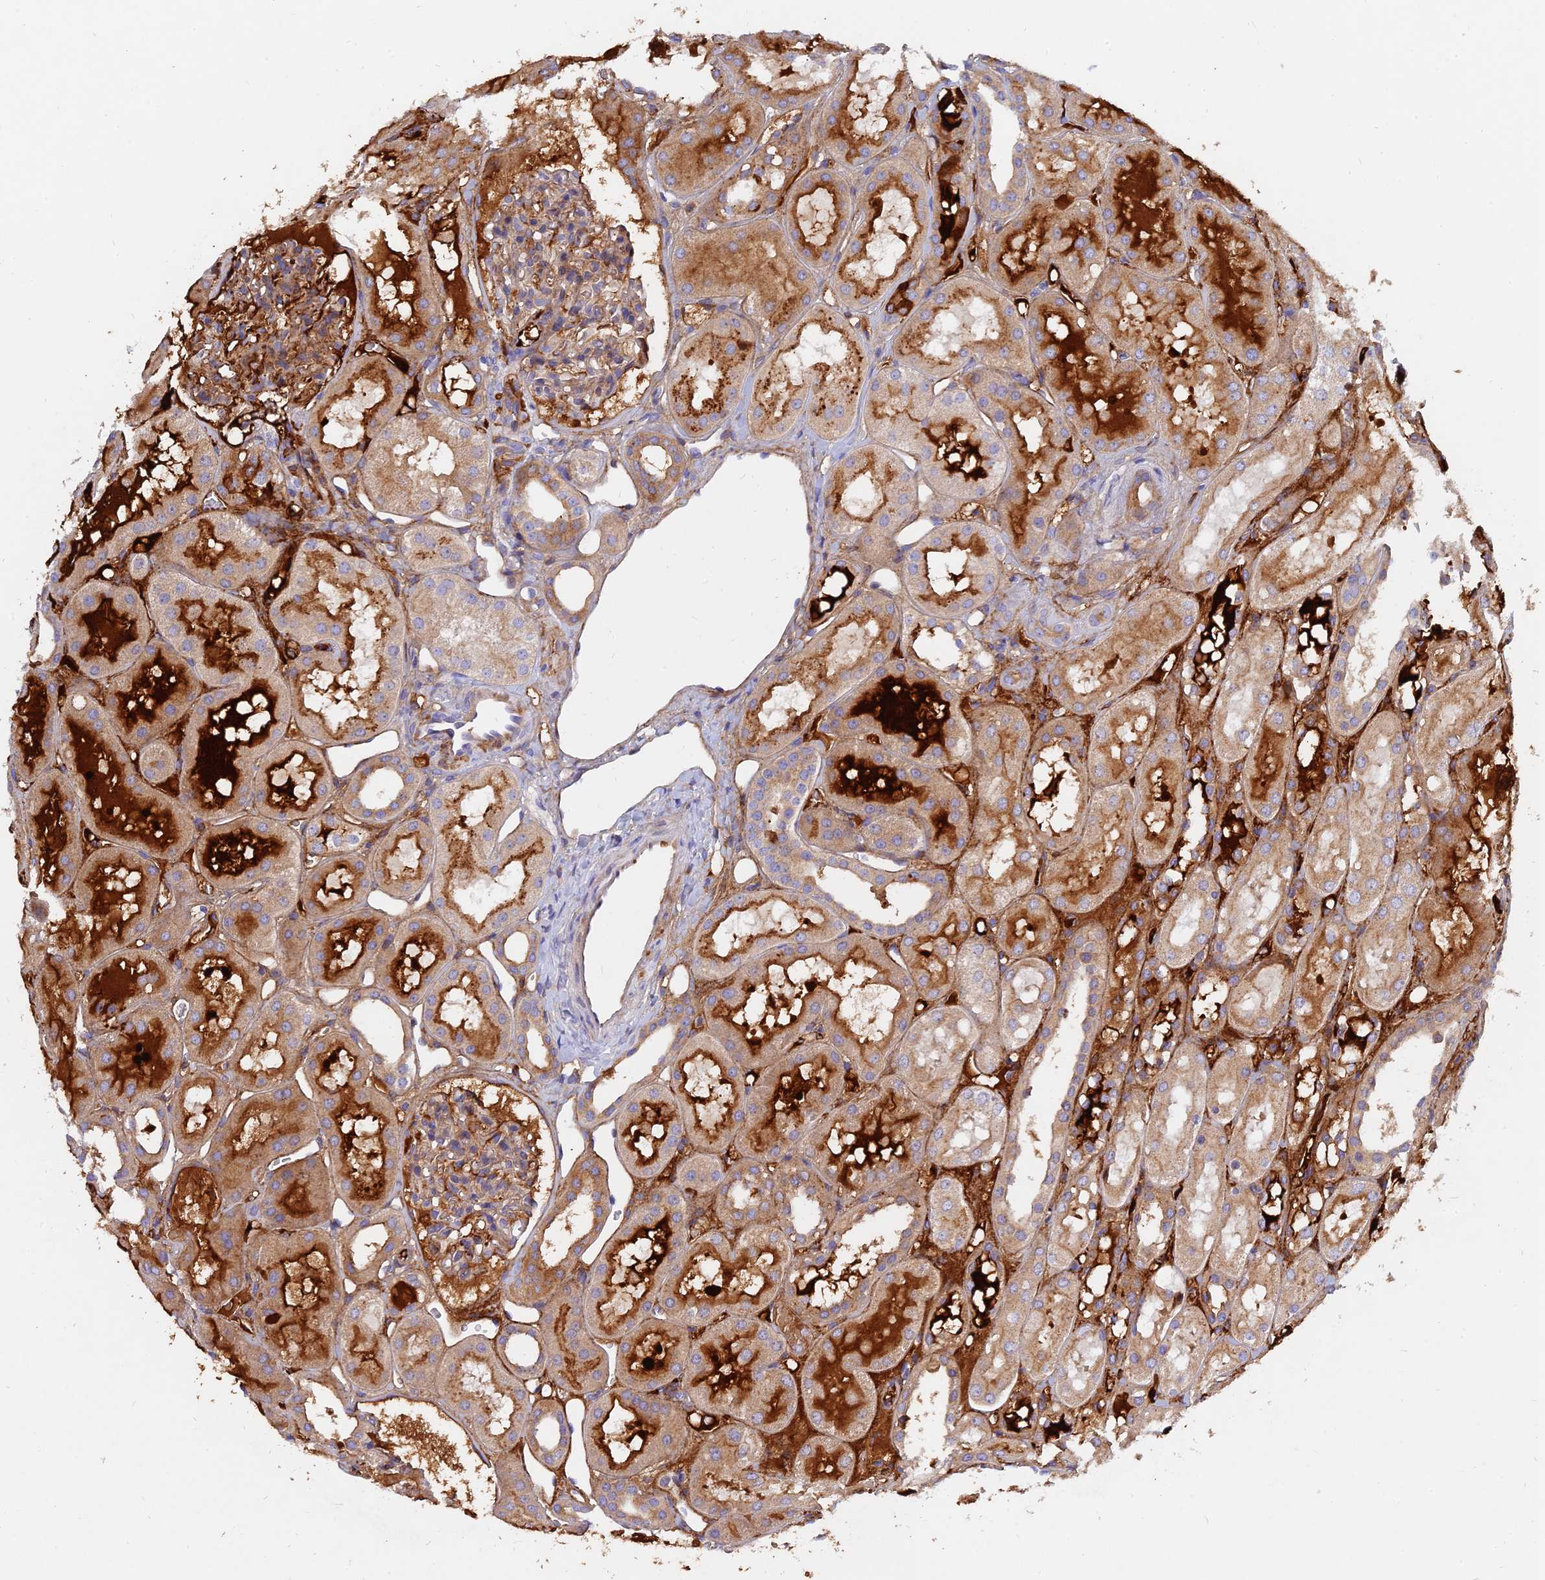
{"staining": {"intensity": "moderate", "quantity": "<25%", "location": "cytoplasmic/membranous"}, "tissue": "kidney", "cell_type": "Cells in glomeruli", "image_type": "normal", "snomed": [{"axis": "morphology", "description": "Normal tissue, NOS"}, {"axis": "topography", "description": "Kidney"}, {"axis": "topography", "description": "Urinary bladder"}], "caption": "Kidney stained with DAB immunohistochemistry shows low levels of moderate cytoplasmic/membranous expression in about <25% of cells in glomeruli.", "gene": "MROH1", "patient": {"sex": "male", "age": 16}}